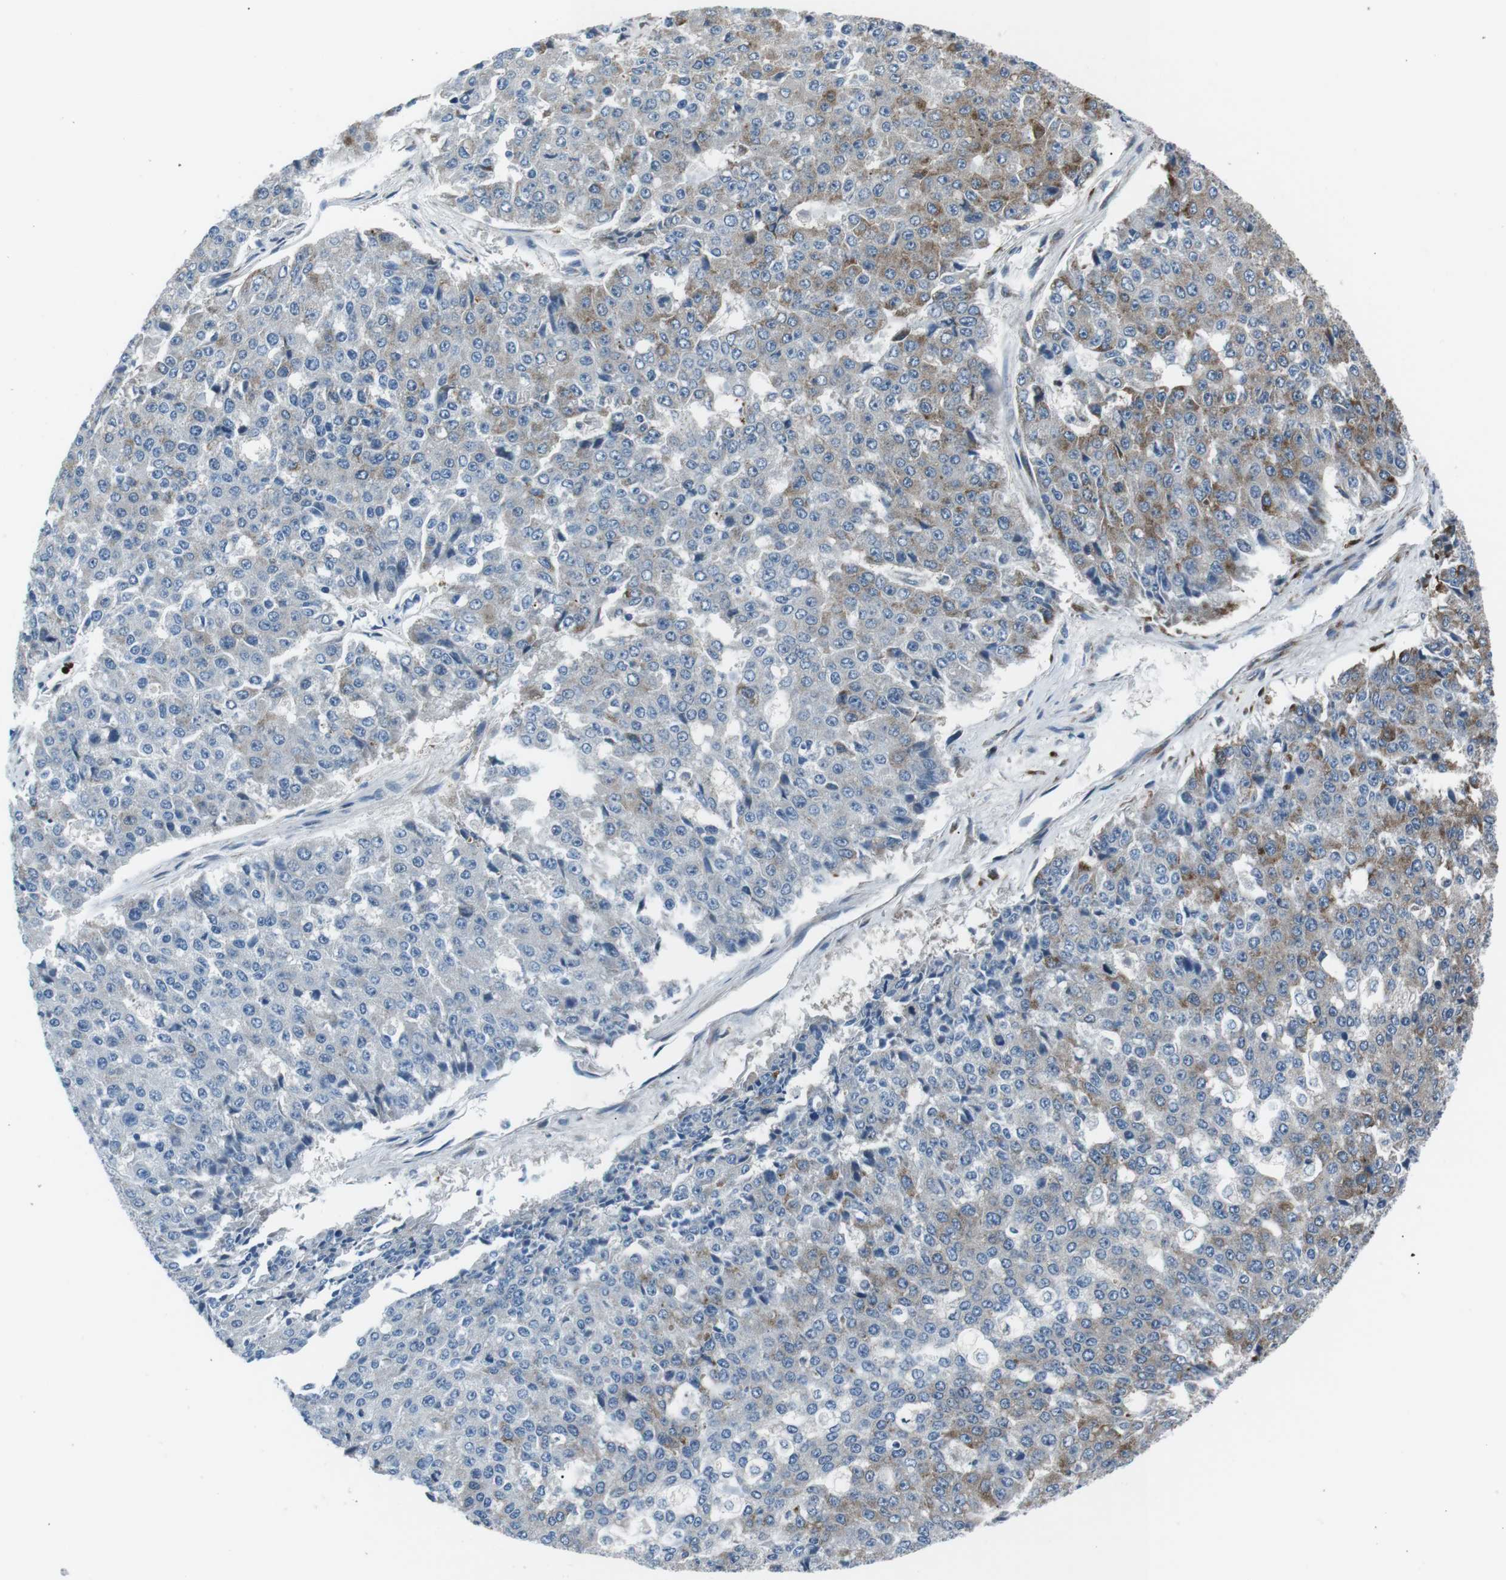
{"staining": {"intensity": "moderate", "quantity": "<25%", "location": "cytoplasmic/membranous"}, "tissue": "pancreatic cancer", "cell_type": "Tumor cells", "image_type": "cancer", "snomed": [{"axis": "morphology", "description": "Adenocarcinoma, NOS"}, {"axis": "topography", "description": "Pancreas"}], "caption": "DAB (3,3'-diaminobenzidine) immunohistochemical staining of human adenocarcinoma (pancreatic) displays moderate cytoplasmic/membranous protein expression in approximately <25% of tumor cells.", "gene": "BLNK", "patient": {"sex": "male", "age": 50}}